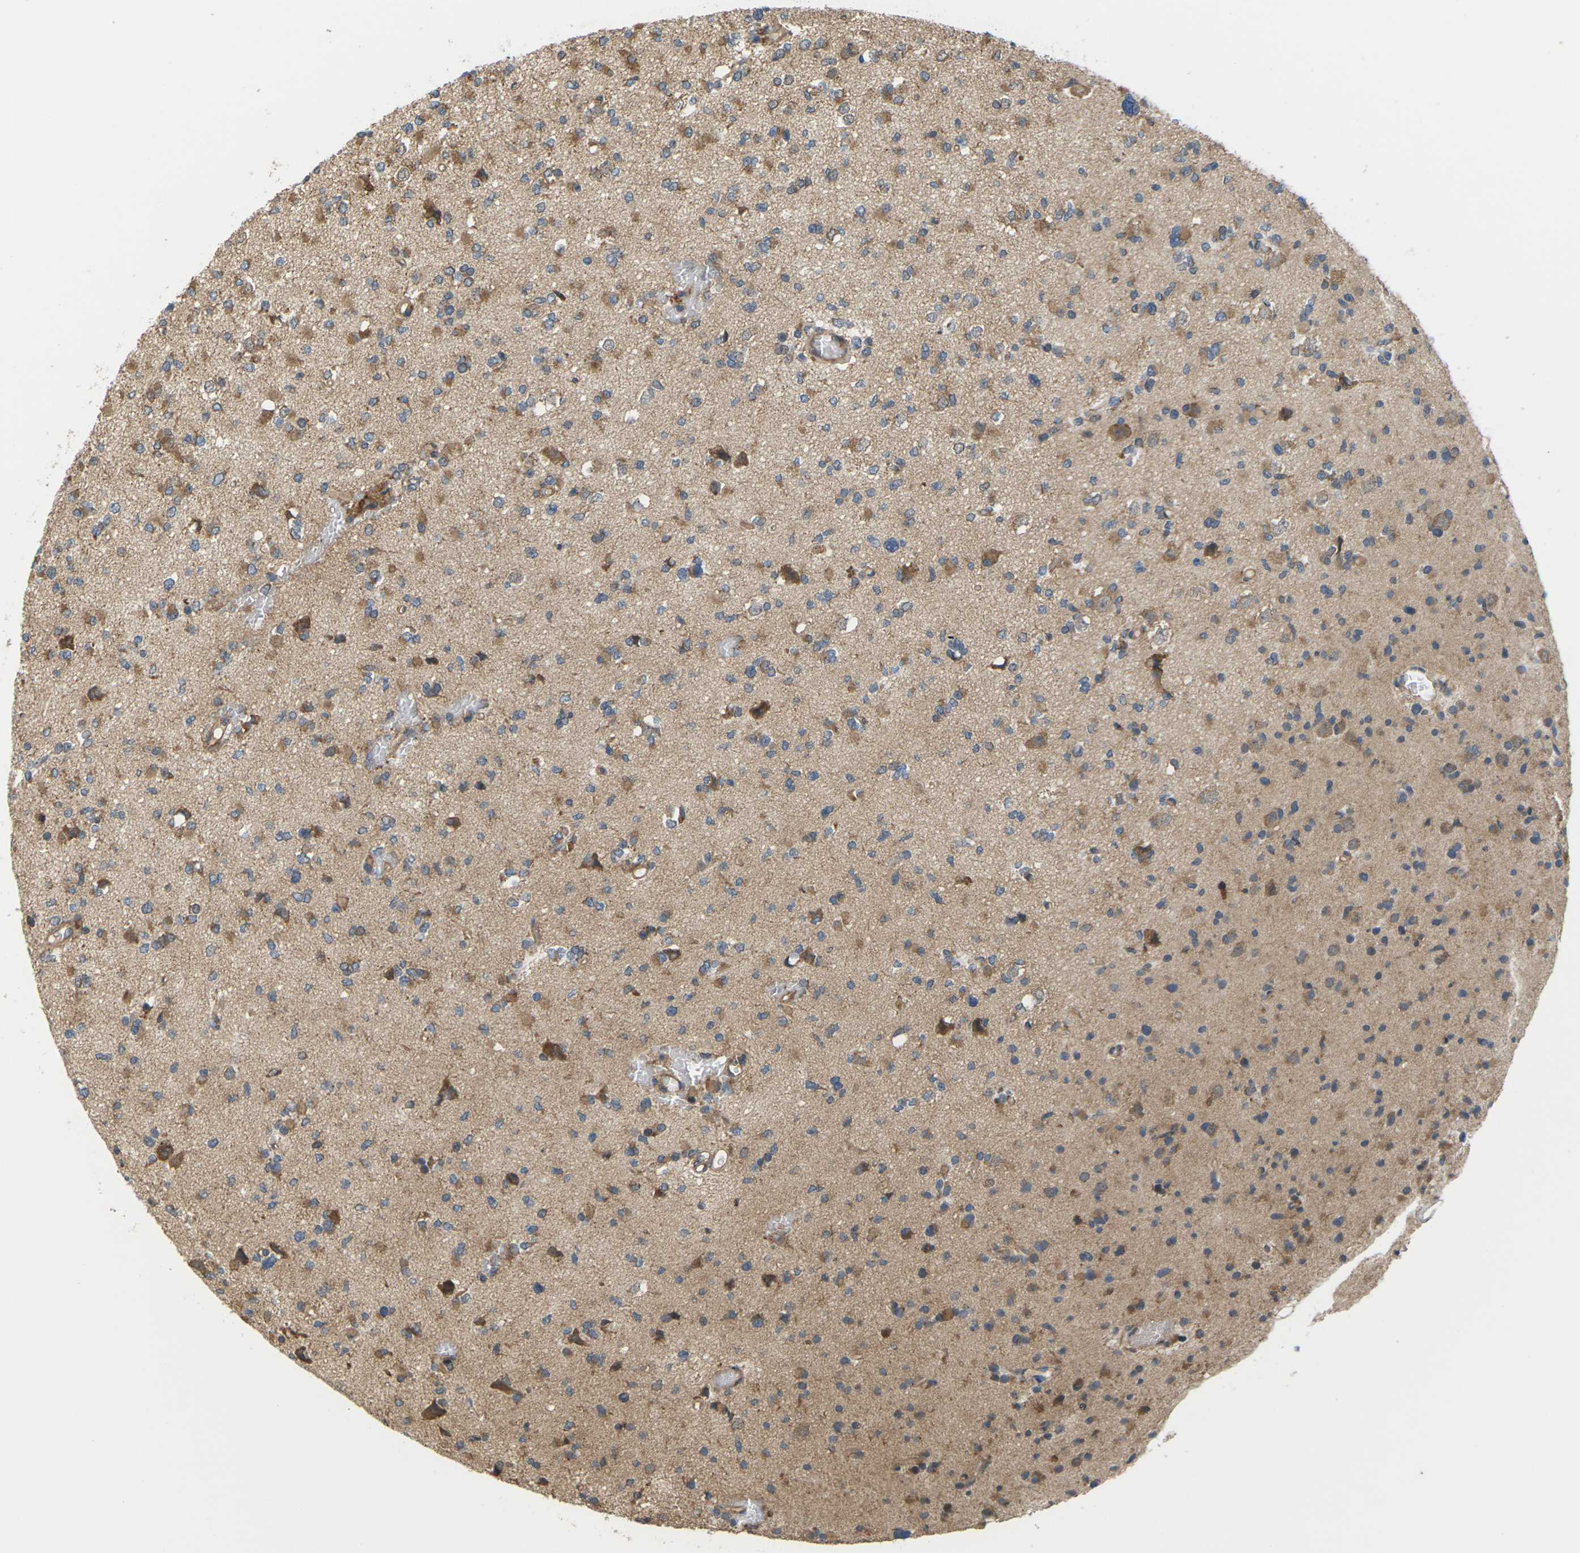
{"staining": {"intensity": "moderate", "quantity": ">75%", "location": "cytoplasmic/membranous"}, "tissue": "glioma", "cell_type": "Tumor cells", "image_type": "cancer", "snomed": [{"axis": "morphology", "description": "Glioma, malignant, Low grade"}, {"axis": "topography", "description": "Brain"}], "caption": "Human malignant glioma (low-grade) stained for a protein (brown) exhibits moderate cytoplasmic/membranous positive positivity in about >75% of tumor cells.", "gene": "NRAS", "patient": {"sex": "female", "age": 22}}